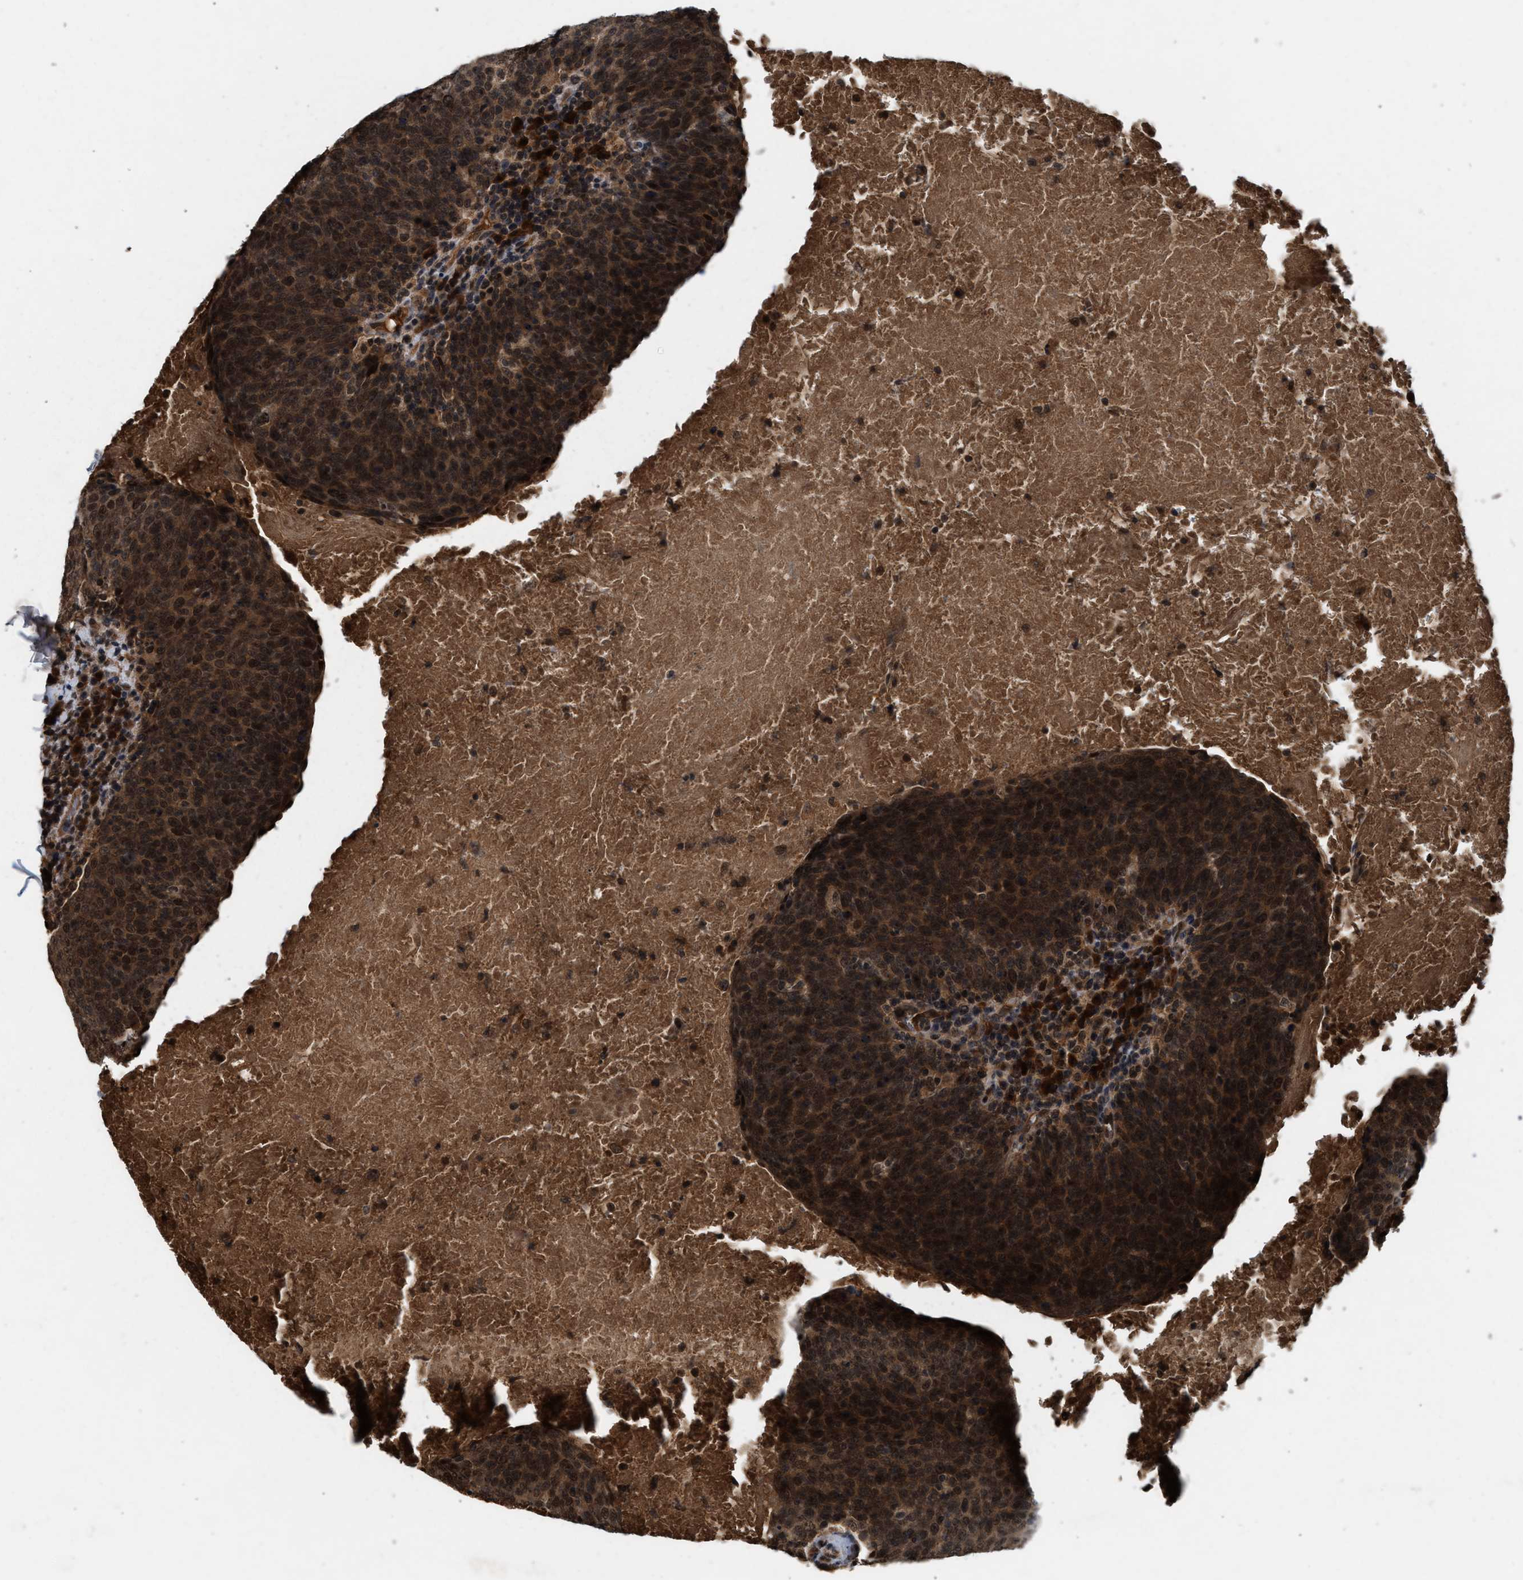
{"staining": {"intensity": "moderate", "quantity": ">75%", "location": "cytoplasmic/membranous,nuclear"}, "tissue": "head and neck cancer", "cell_type": "Tumor cells", "image_type": "cancer", "snomed": [{"axis": "morphology", "description": "Squamous cell carcinoma, NOS"}, {"axis": "morphology", "description": "Squamous cell carcinoma, metastatic, NOS"}, {"axis": "topography", "description": "Lymph node"}, {"axis": "topography", "description": "Head-Neck"}], "caption": "The photomicrograph reveals staining of metastatic squamous cell carcinoma (head and neck), revealing moderate cytoplasmic/membranous and nuclear protein expression (brown color) within tumor cells. The protein of interest is shown in brown color, while the nuclei are stained blue.", "gene": "RUSC2", "patient": {"sex": "male", "age": 62}}